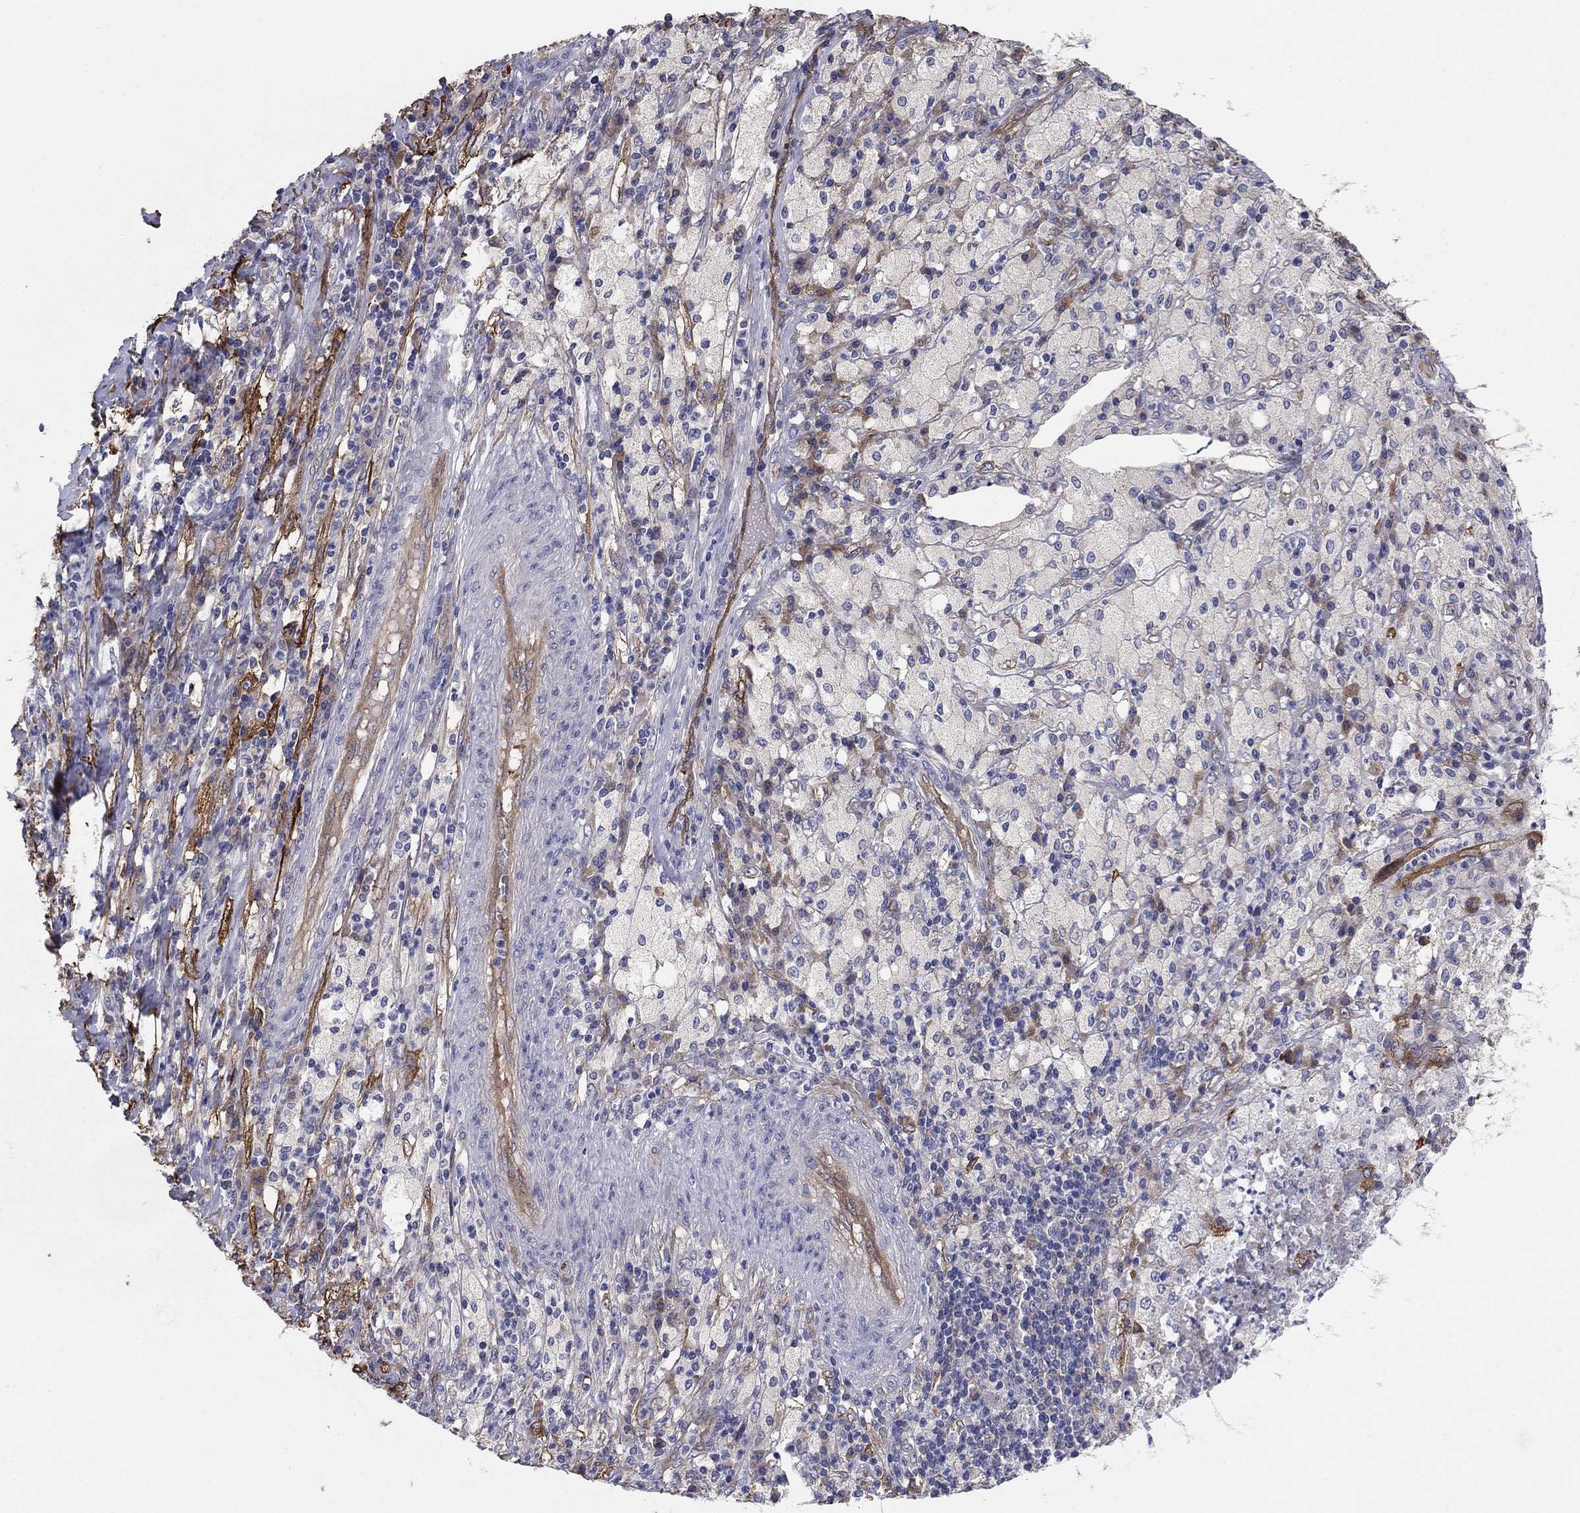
{"staining": {"intensity": "negative", "quantity": "none", "location": "none"}, "tissue": "testis cancer", "cell_type": "Tumor cells", "image_type": "cancer", "snomed": [{"axis": "morphology", "description": "Necrosis, NOS"}, {"axis": "morphology", "description": "Carcinoma, Embryonal, NOS"}, {"axis": "topography", "description": "Testis"}], "caption": "Immunohistochemical staining of testis cancer demonstrates no significant positivity in tumor cells. The staining is performed using DAB brown chromogen with nuclei counter-stained in using hematoxylin.", "gene": "EMP2", "patient": {"sex": "male", "age": 19}}